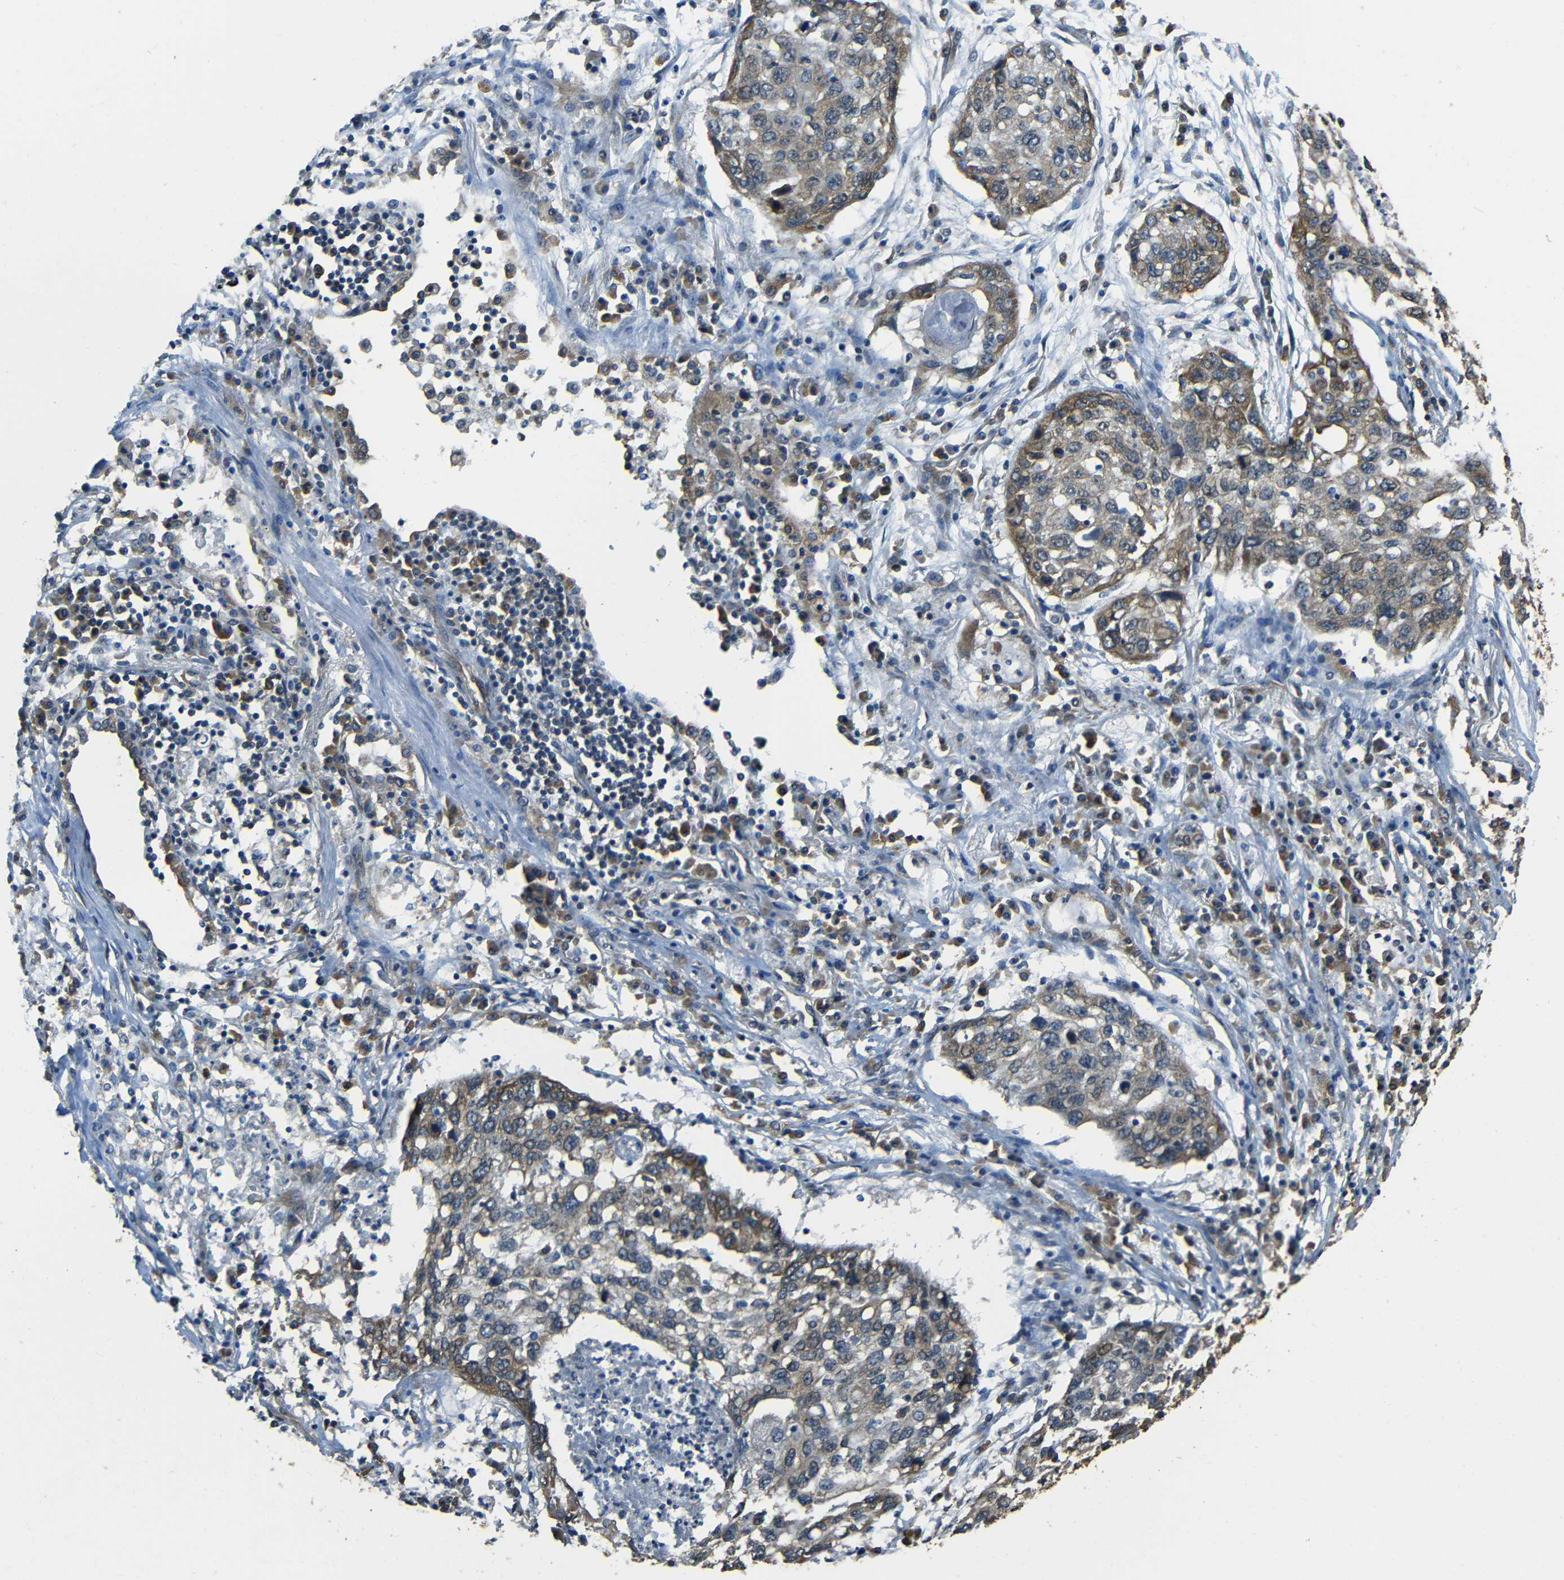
{"staining": {"intensity": "moderate", "quantity": "25%-75%", "location": "cytoplasmic/membranous"}, "tissue": "lung cancer", "cell_type": "Tumor cells", "image_type": "cancer", "snomed": [{"axis": "morphology", "description": "Squamous cell carcinoma, NOS"}, {"axis": "topography", "description": "Lung"}], "caption": "Tumor cells reveal moderate cytoplasmic/membranous expression in approximately 25%-75% of cells in squamous cell carcinoma (lung).", "gene": "VAPB", "patient": {"sex": "female", "age": 63}}